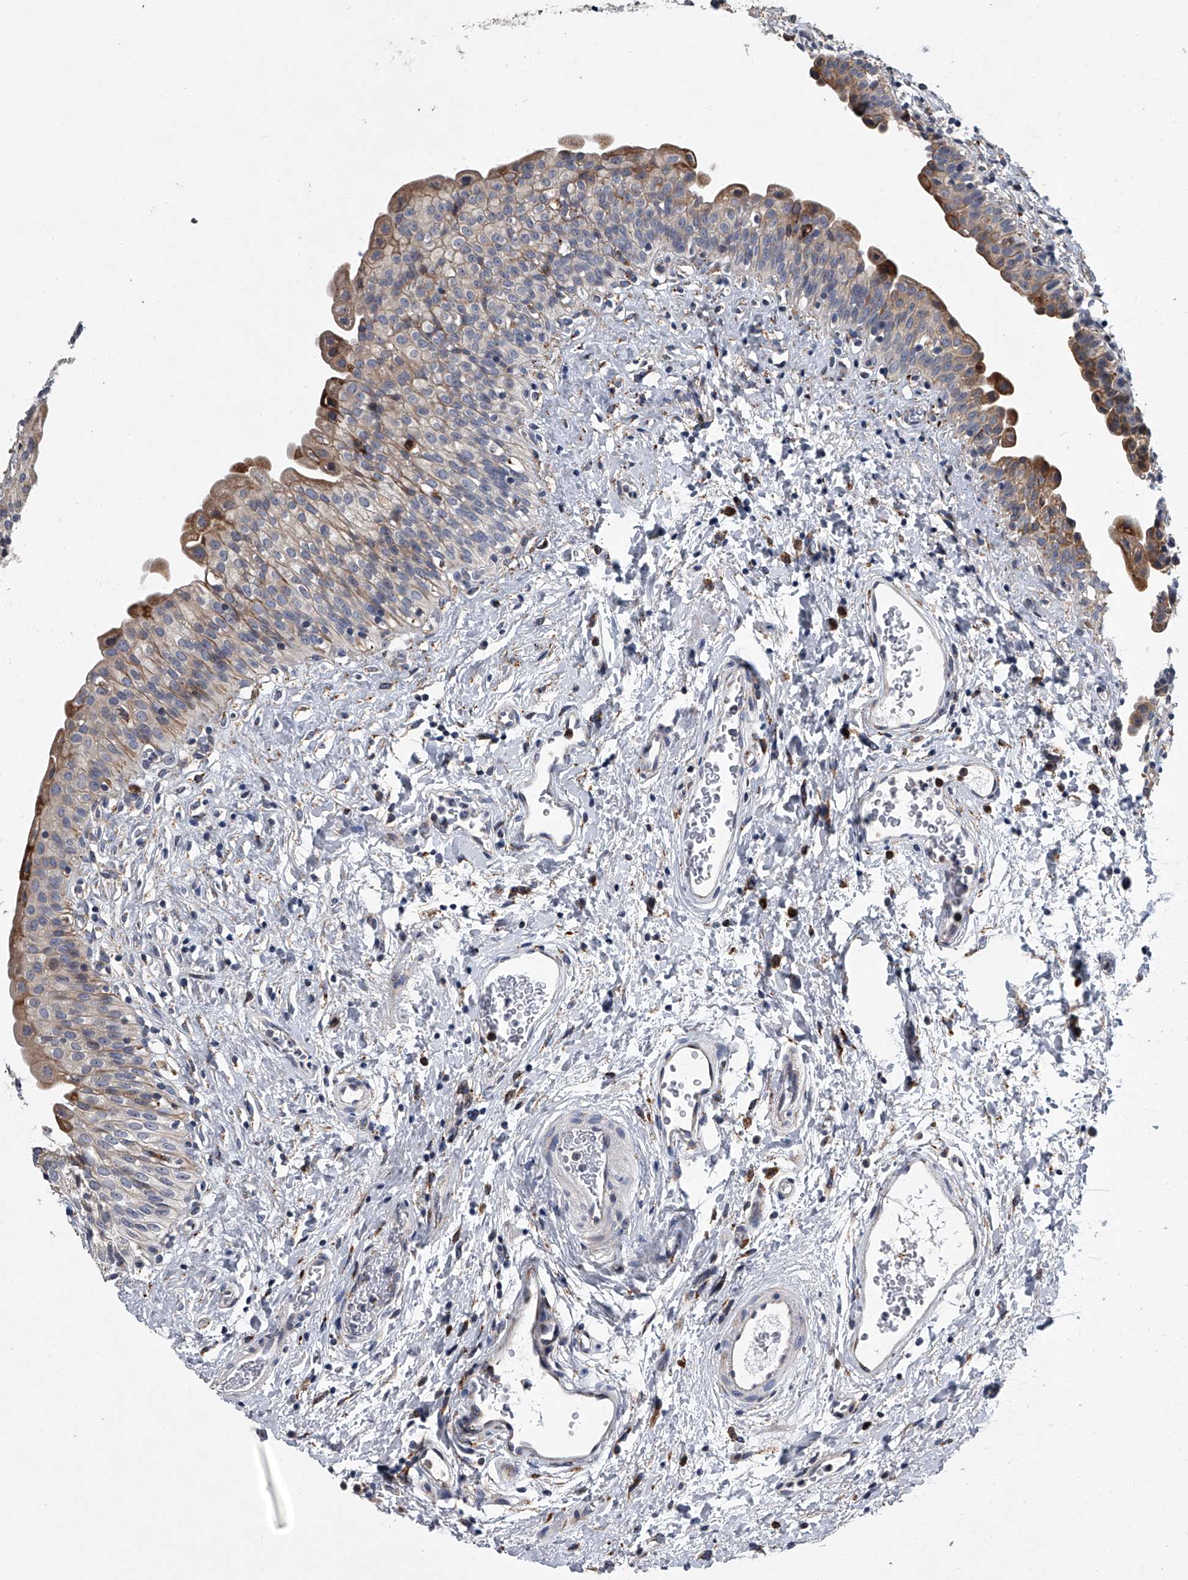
{"staining": {"intensity": "moderate", "quantity": "<25%", "location": "cytoplasmic/membranous"}, "tissue": "urinary bladder", "cell_type": "Urothelial cells", "image_type": "normal", "snomed": [{"axis": "morphology", "description": "Normal tissue, NOS"}, {"axis": "topography", "description": "Urinary bladder"}], "caption": "Immunohistochemistry of benign urinary bladder reveals low levels of moderate cytoplasmic/membranous positivity in about <25% of urothelial cells. (DAB IHC with brightfield microscopy, high magnification).", "gene": "TMEM63C", "patient": {"sex": "male", "age": 51}}